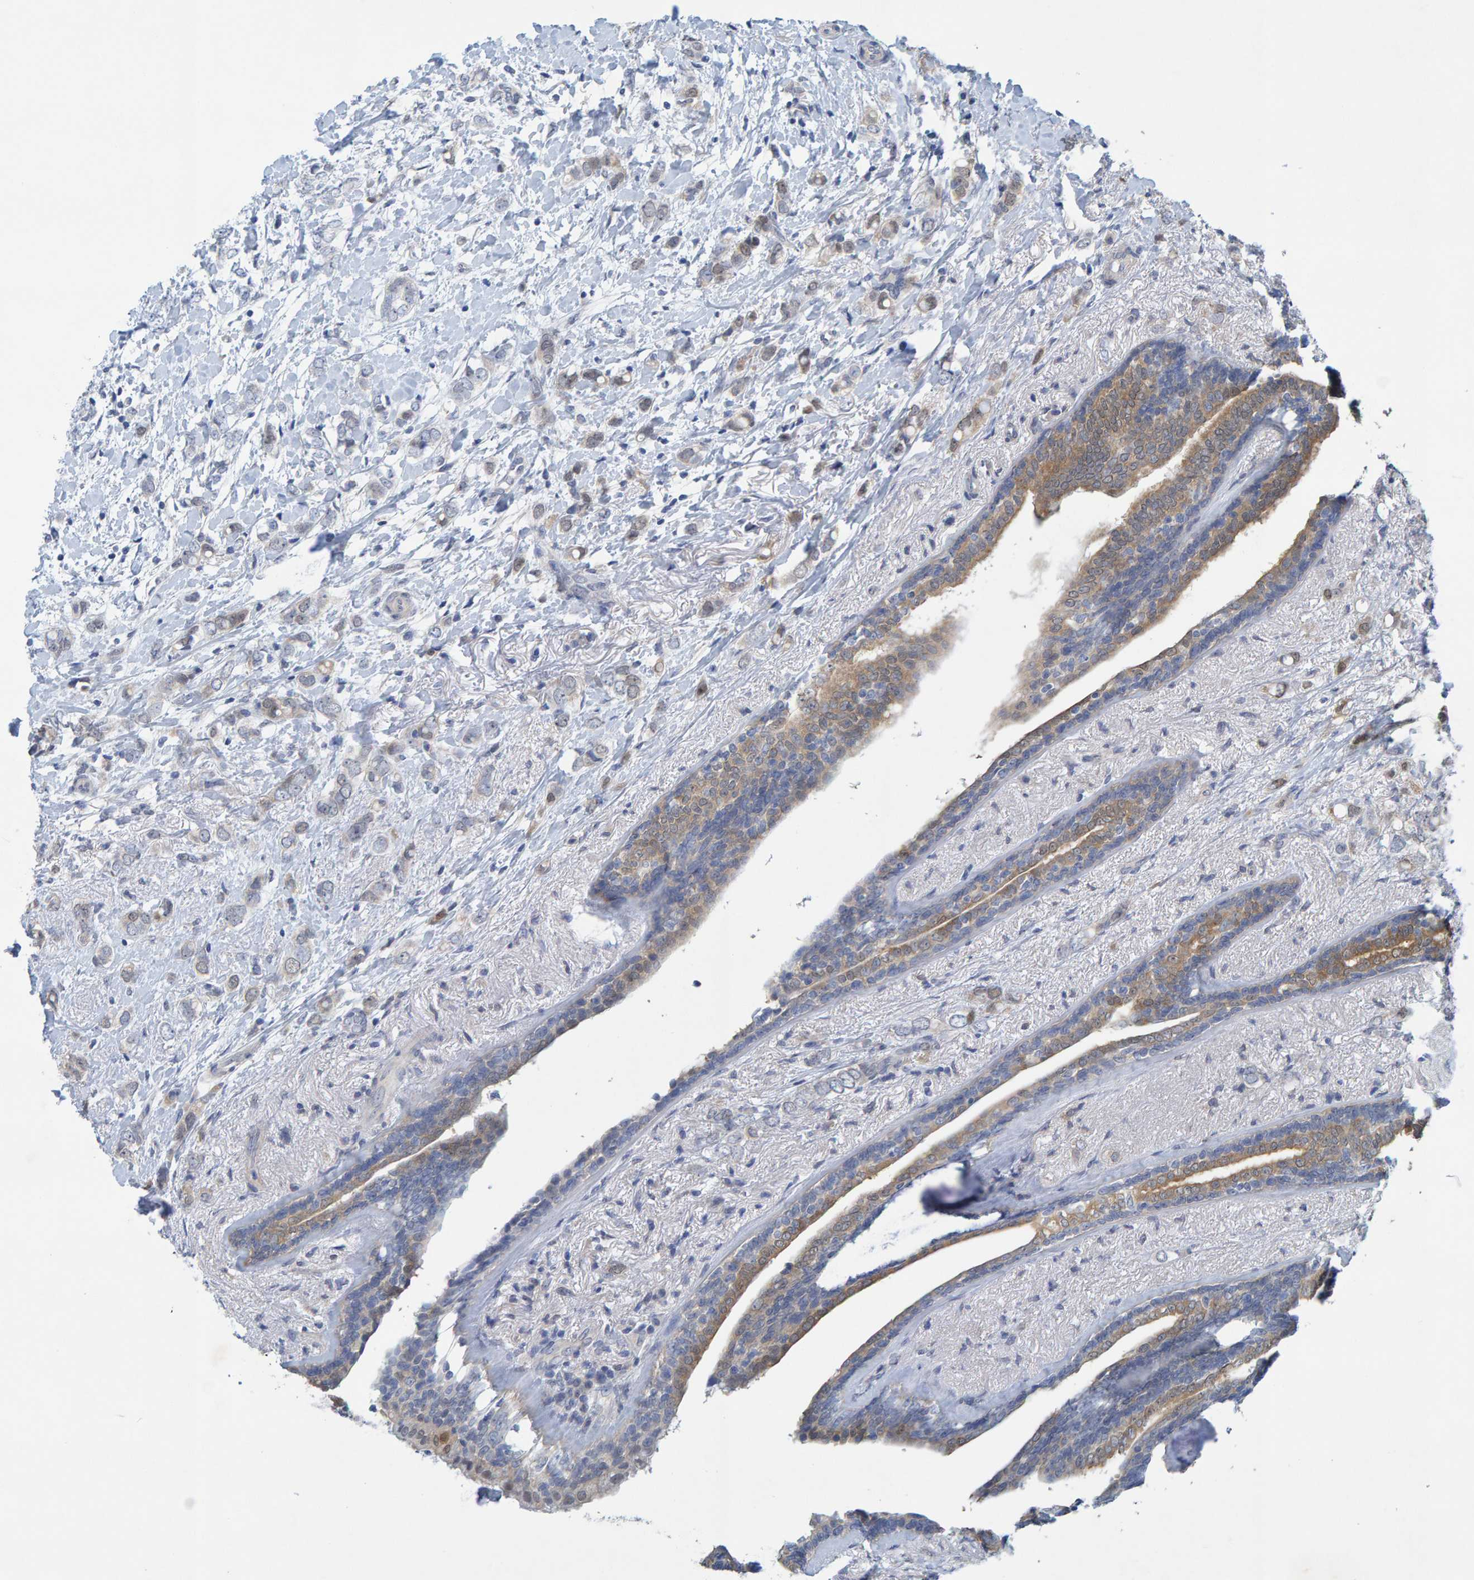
{"staining": {"intensity": "weak", "quantity": "<25%", "location": "cytoplasmic/membranous"}, "tissue": "breast cancer", "cell_type": "Tumor cells", "image_type": "cancer", "snomed": [{"axis": "morphology", "description": "Normal tissue, NOS"}, {"axis": "morphology", "description": "Lobular carcinoma"}, {"axis": "topography", "description": "Breast"}], "caption": "The histopathology image shows no staining of tumor cells in lobular carcinoma (breast). The staining is performed using DAB brown chromogen with nuclei counter-stained in using hematoxylin.", "gene": "ALAD", "patient": {"sex": "female", "age": 47}}